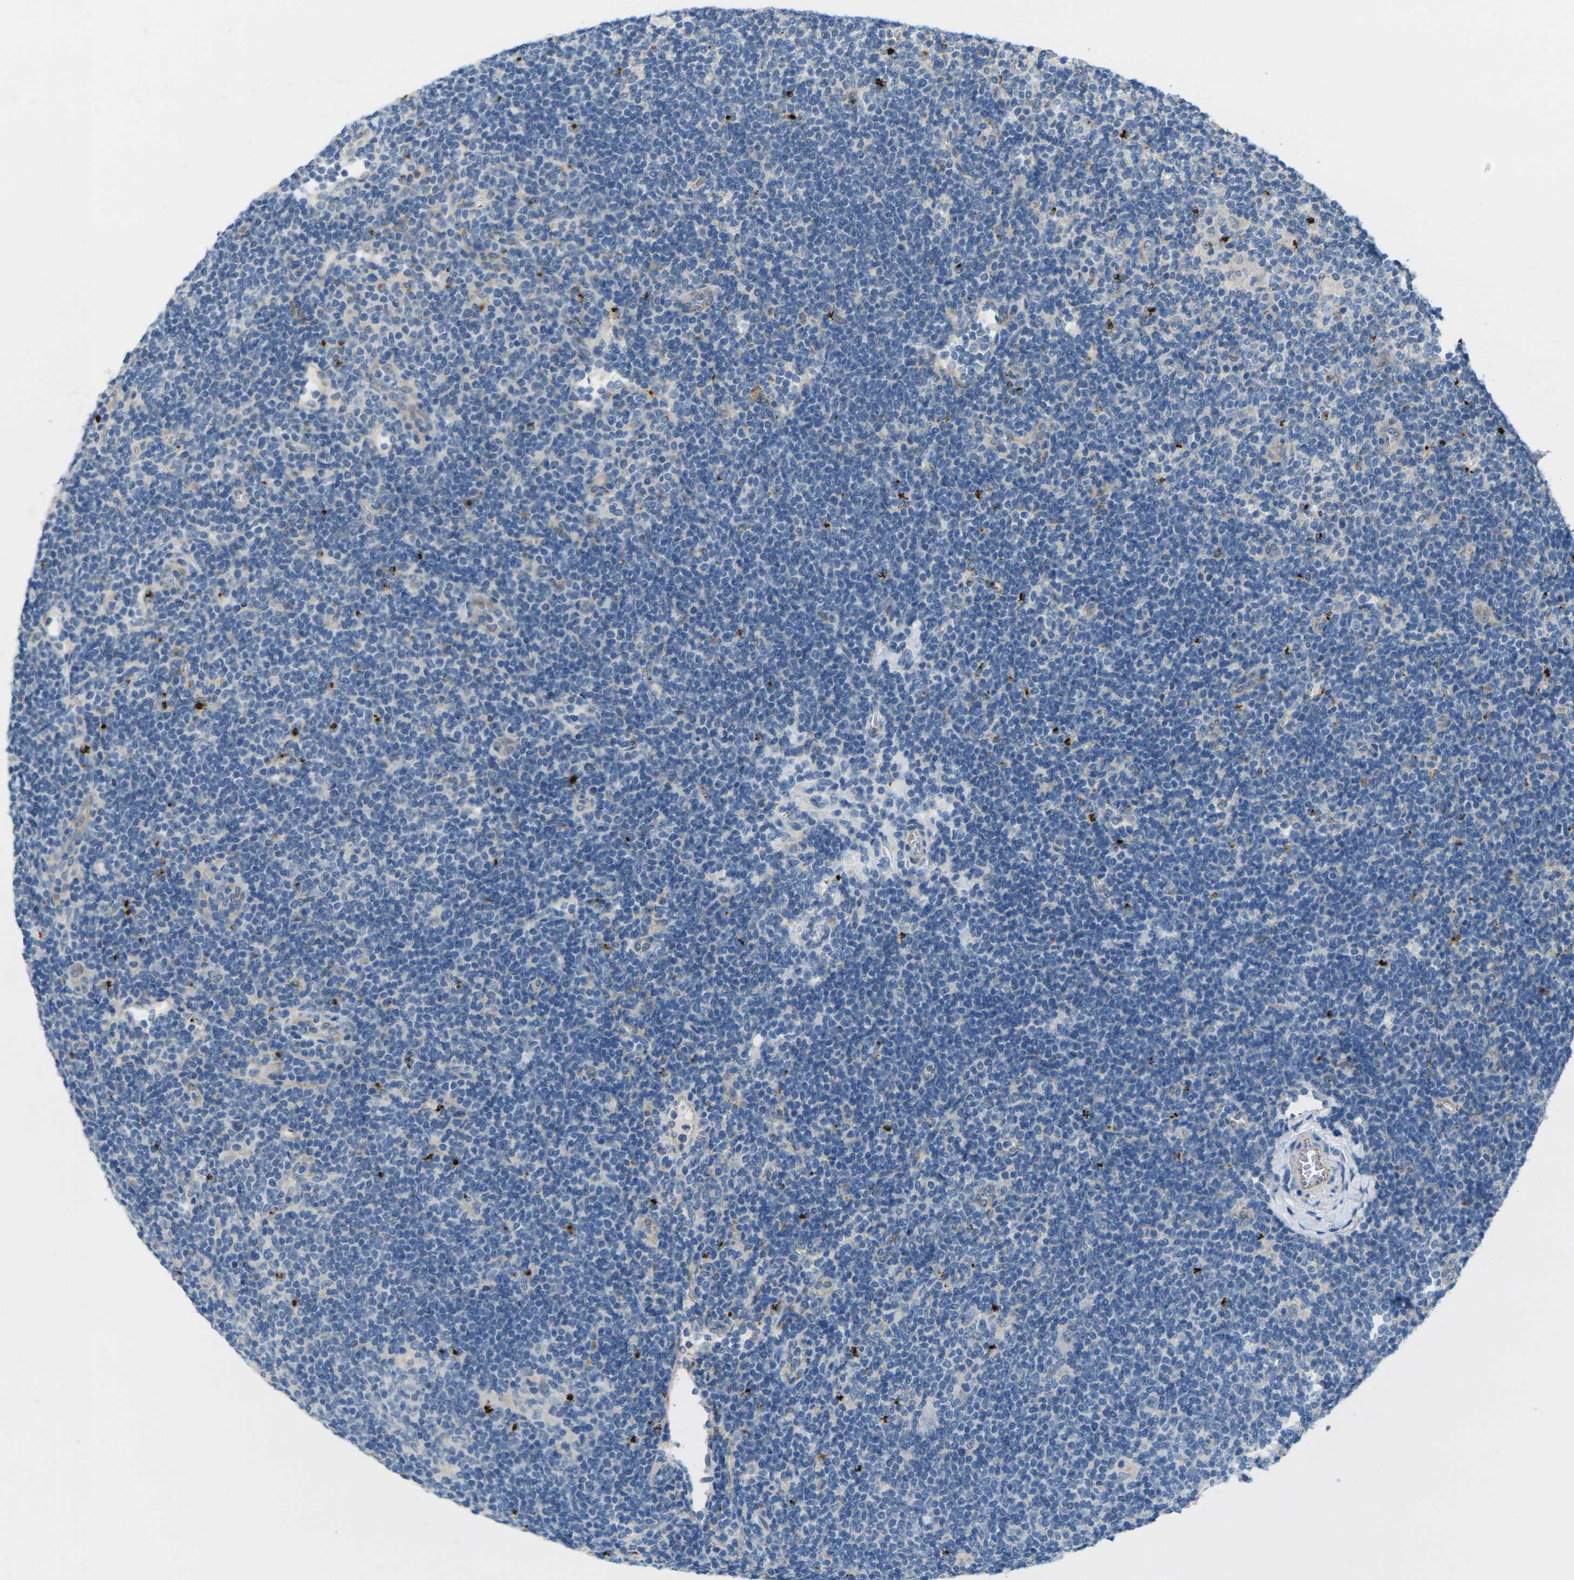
{"staining": {"intensity": "negative", "quantity": "none", "location": "none"}, "tissue": "lymphoma", "cell_type": "Tumor cells", "image_type": "cancer", "snomed": [{"axis": "morphology", "description": "Hodgkin's disease, NOS"}, {"axis": "topography", "description": "Lymph node"}], "caption": "DAB (3,3'-diaminobenzidine) immunohistochemical staining of lymphoma exhibits no significant staining in tumor cells. (Brightfield microscopy of DAB immunohistochemistry (IHC) at high magnification).", "gene": "CYP2C8", "patient": {"sex": "female", "age": 57}}